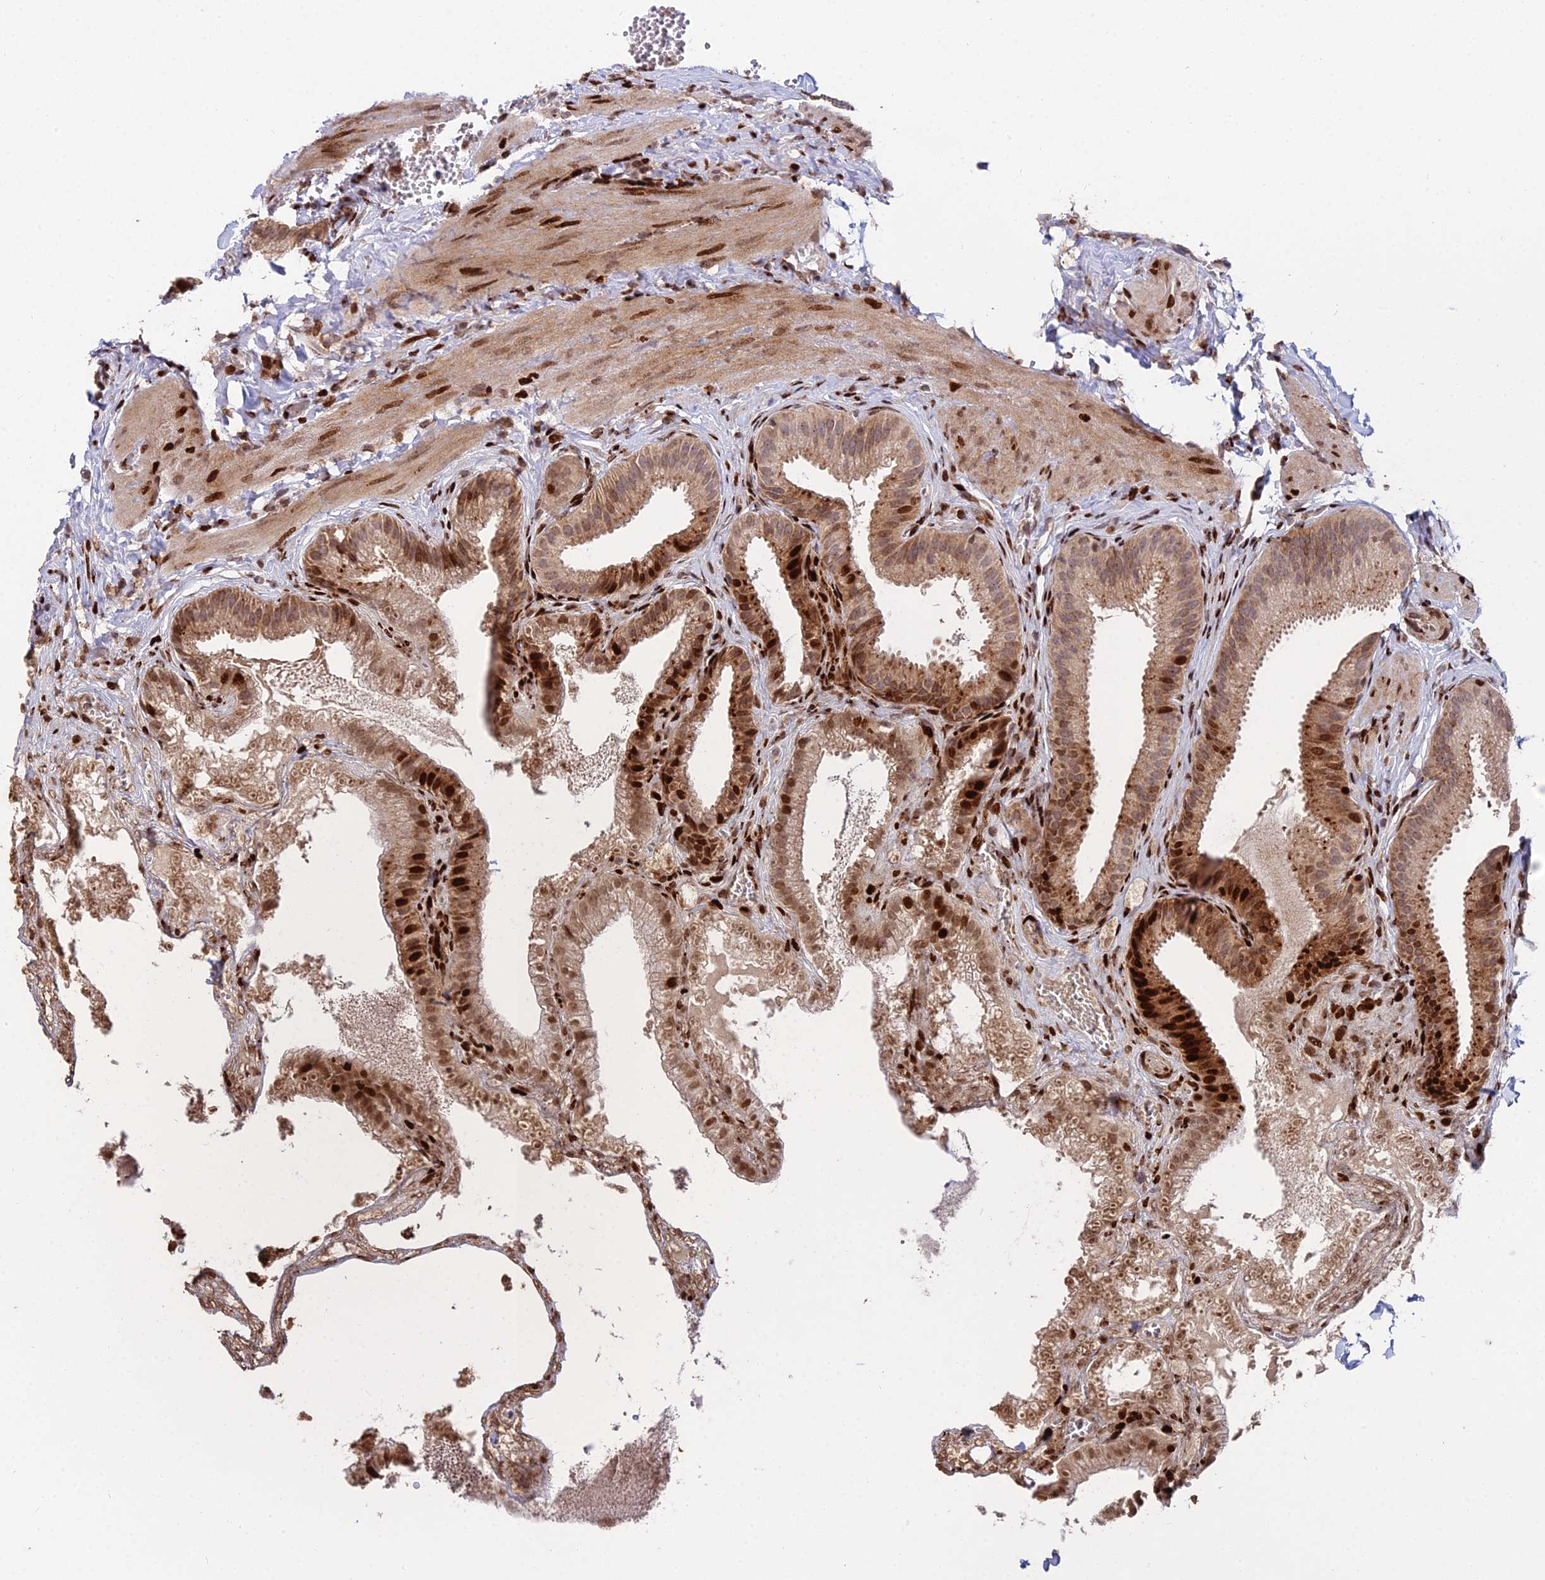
{"staining": {"intensity": "strong", "quantity": "25%-75%", "location": "cytoplasmic/membranous,nuclear"}, "tissue": "gallbladder", "cell_type": "Glandular cells", "image_type": "normal", "snomed": [{"axis": "morphology", "description": "Normal tissue, NOS"}, {"axis": "topography", "description": "Gallbladder"}], "caption": "DAB (3,3'-diaminobenzidine) immunohistochemical staining of normal human gallbladder reveals strong cytoplasmic/membranous,nuclear protein staining in approximately 25%-75% of glandular cells.", "gene": "RBMS2", "patient": {"sex": "male", "age": 38}}